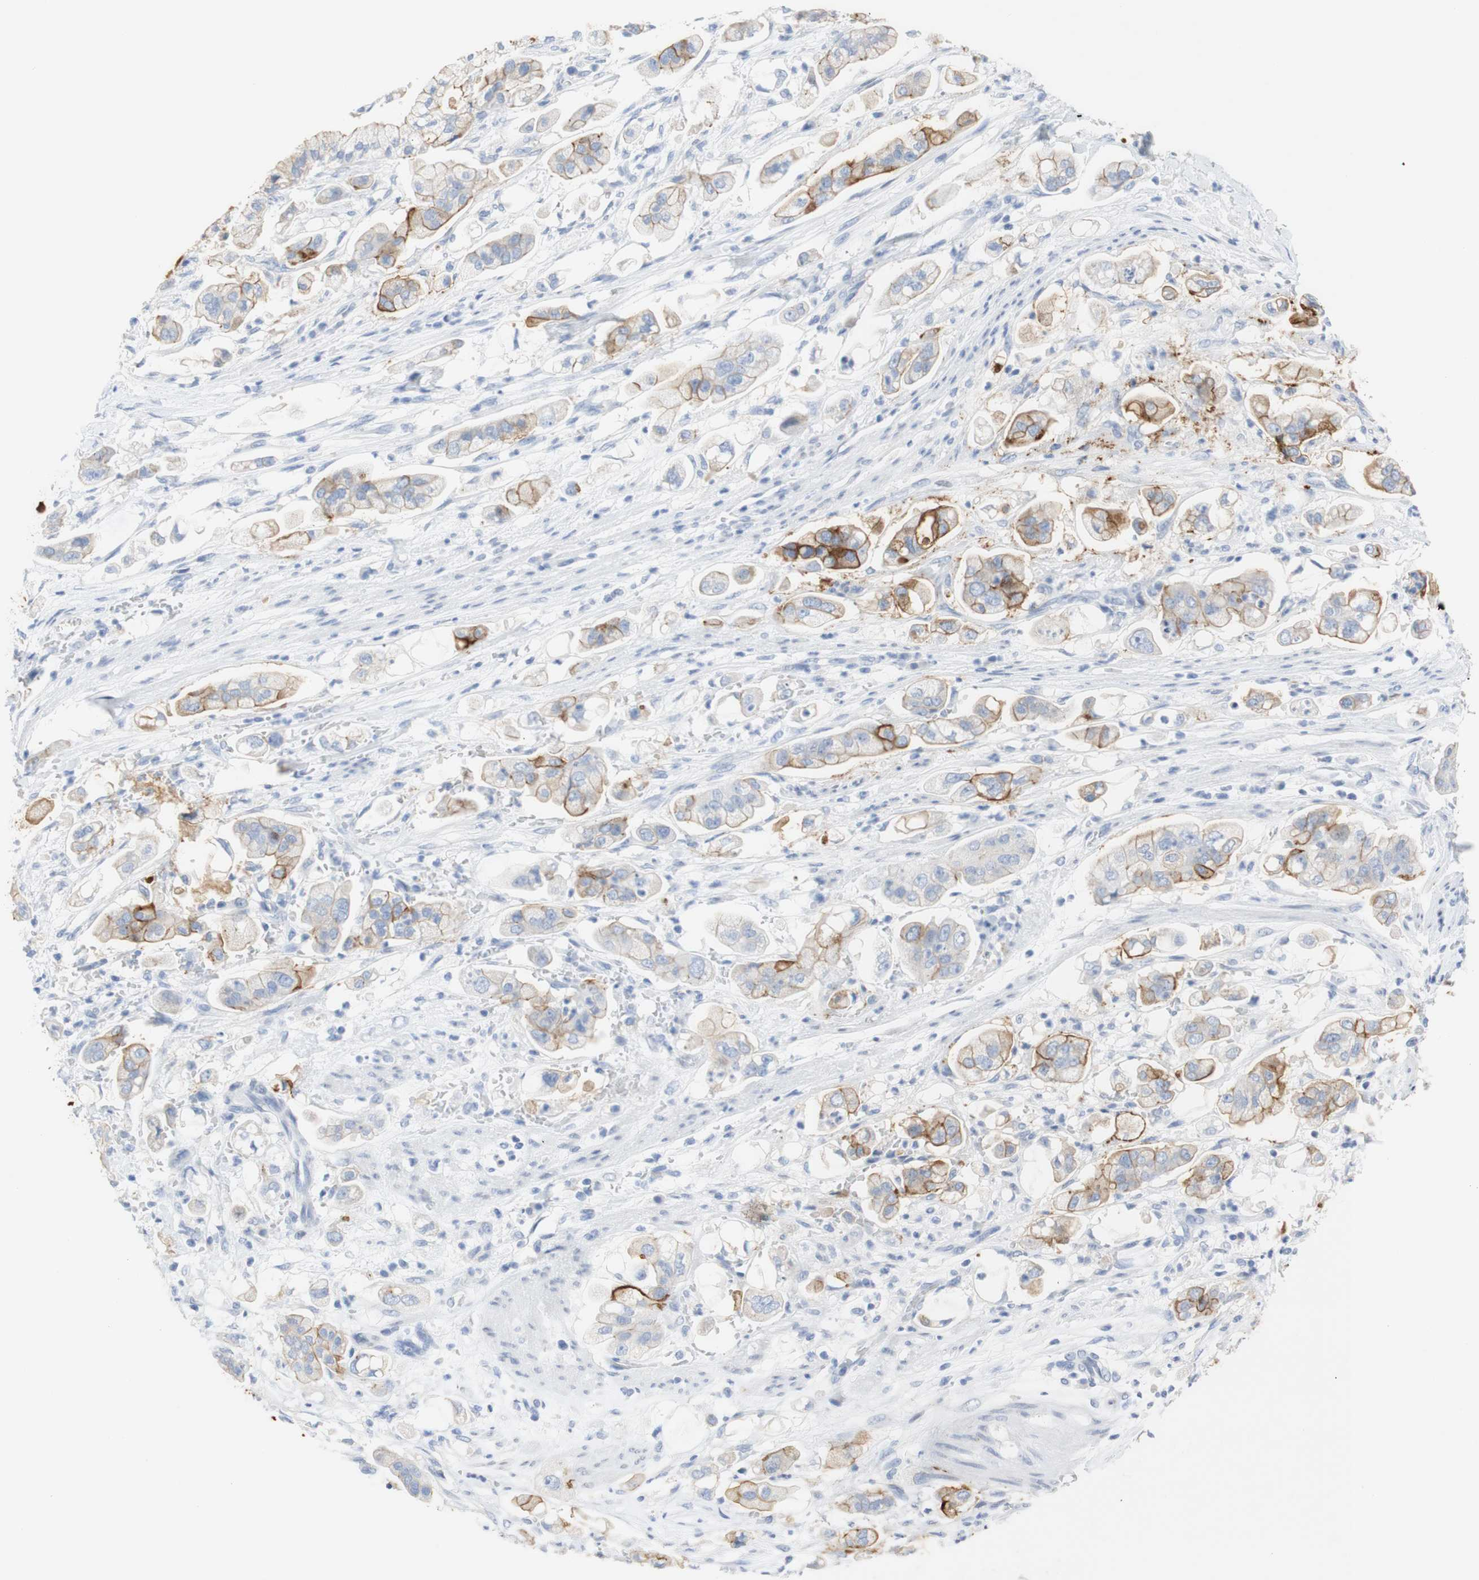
{"staining": {"intensity": "moderate", "quantity": ">75%", "location": "cytoplasmic/membranous"}, "tissue": "stomach cancer", "cell_type": "Tumor cells", "image_type": "cancer", "snomed": [{"axis": "morphology", "description": "Adenocarcinoma, NOS"}, {"axis": "topography", "description": "Stomach"}], "caption": "Approximately >75% of tumor cells in stomach adenocarcinoma exhibit moderate cytoplasmic/membranous protein staining as visualized by brown immunohistochemical staining.", "gene": "DSC2", "patient": {"sex": "male", "age": 62}}